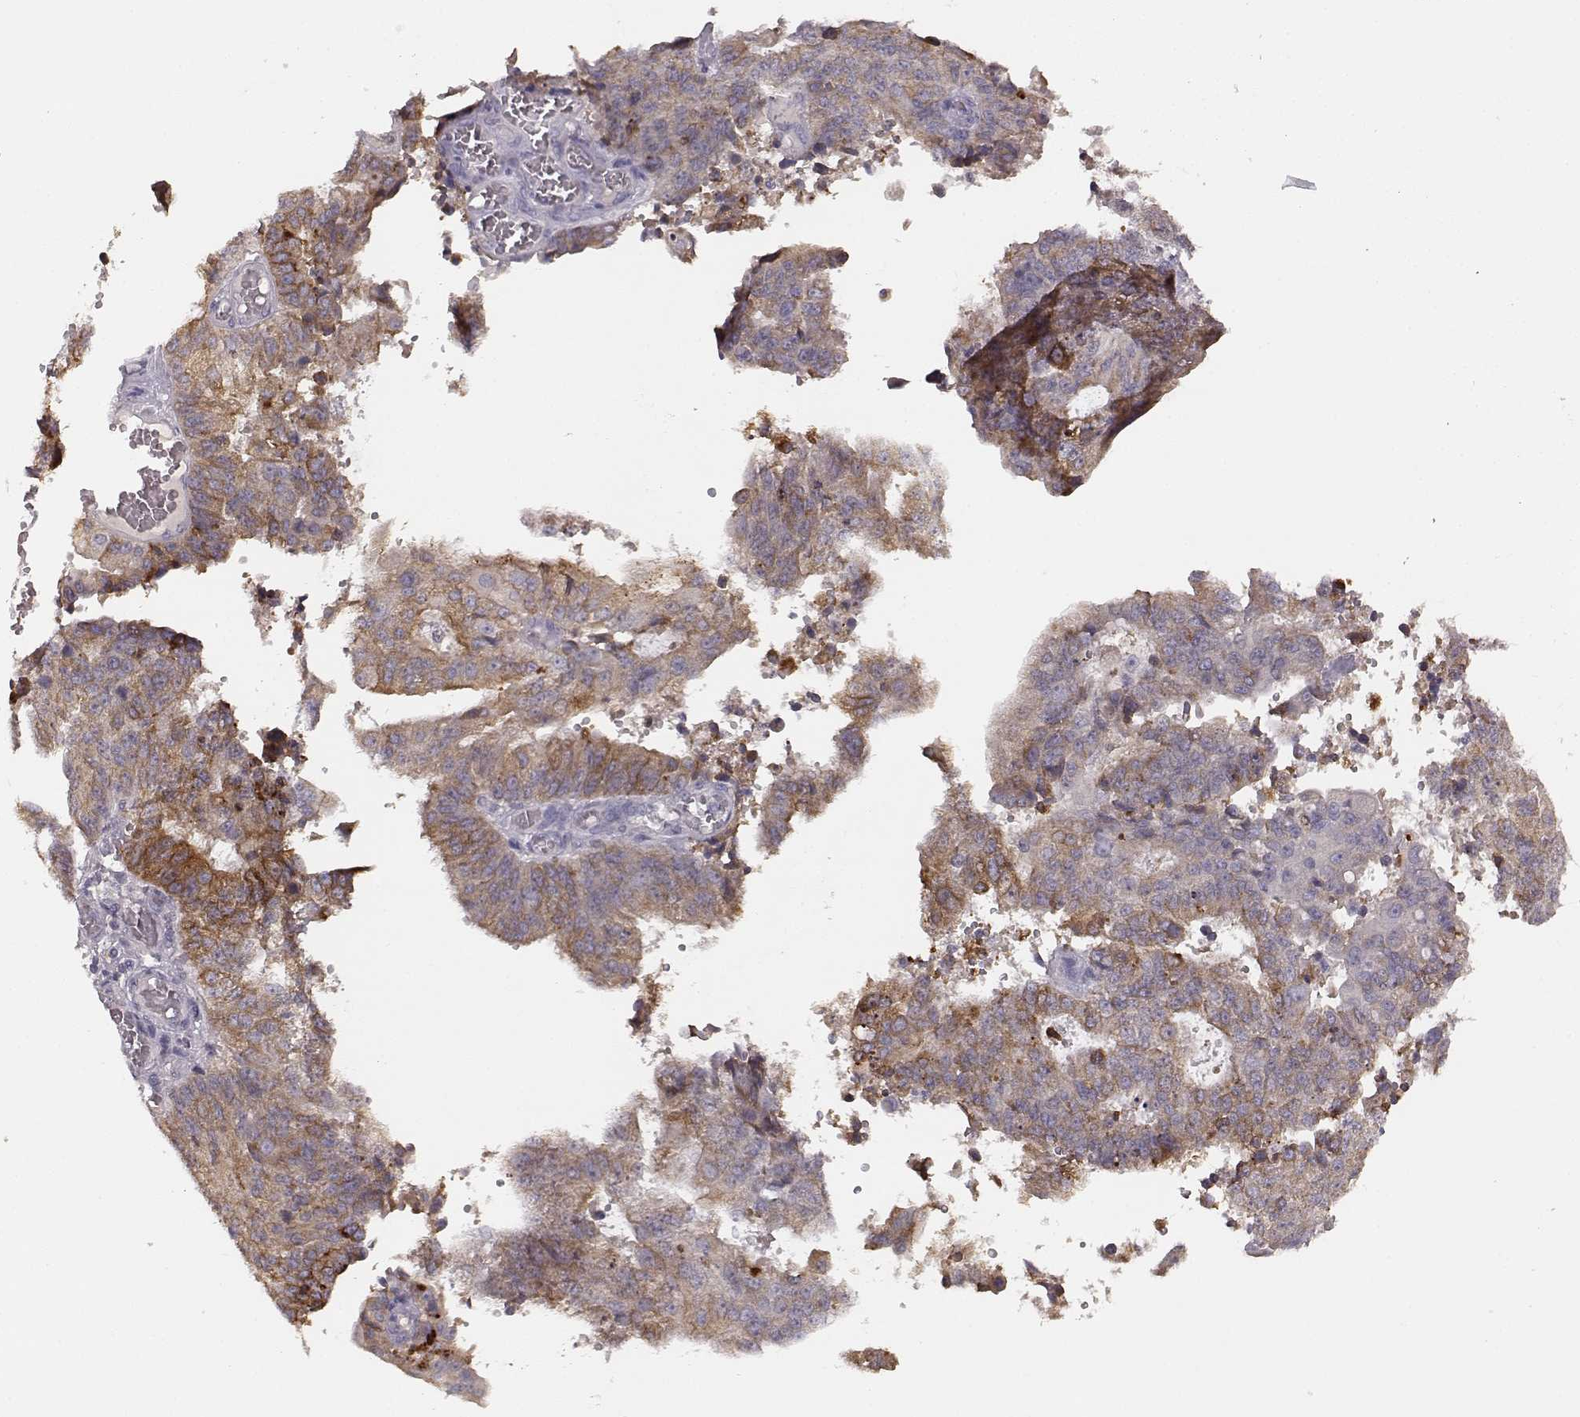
{"staining": {"intensity": "moderate", "quantity": ">75%", "location": "cytoplasmic/membranous"}, "tissue": "endometrial cancer", "cell_type": "Tumor cells", "image_type": "cancer", "snomed": [{"axis": "morphology", "description": "Adenocarcinoma, NOS"}, {"axis": "topography", "description": "Endometrium"}], "caption": "Immunohistochemical staining of human endometrial adenocarcinoma exhibits medium levels of moderate cytoplasmic/membranous staining in approximately >75% of tumor cells. (DAB (3,3'-diaminobenzidine) IHC with brightfield microscopy, high magnification).", "gene": "GHR", "patient": {"sex": "female", "age": 82}}